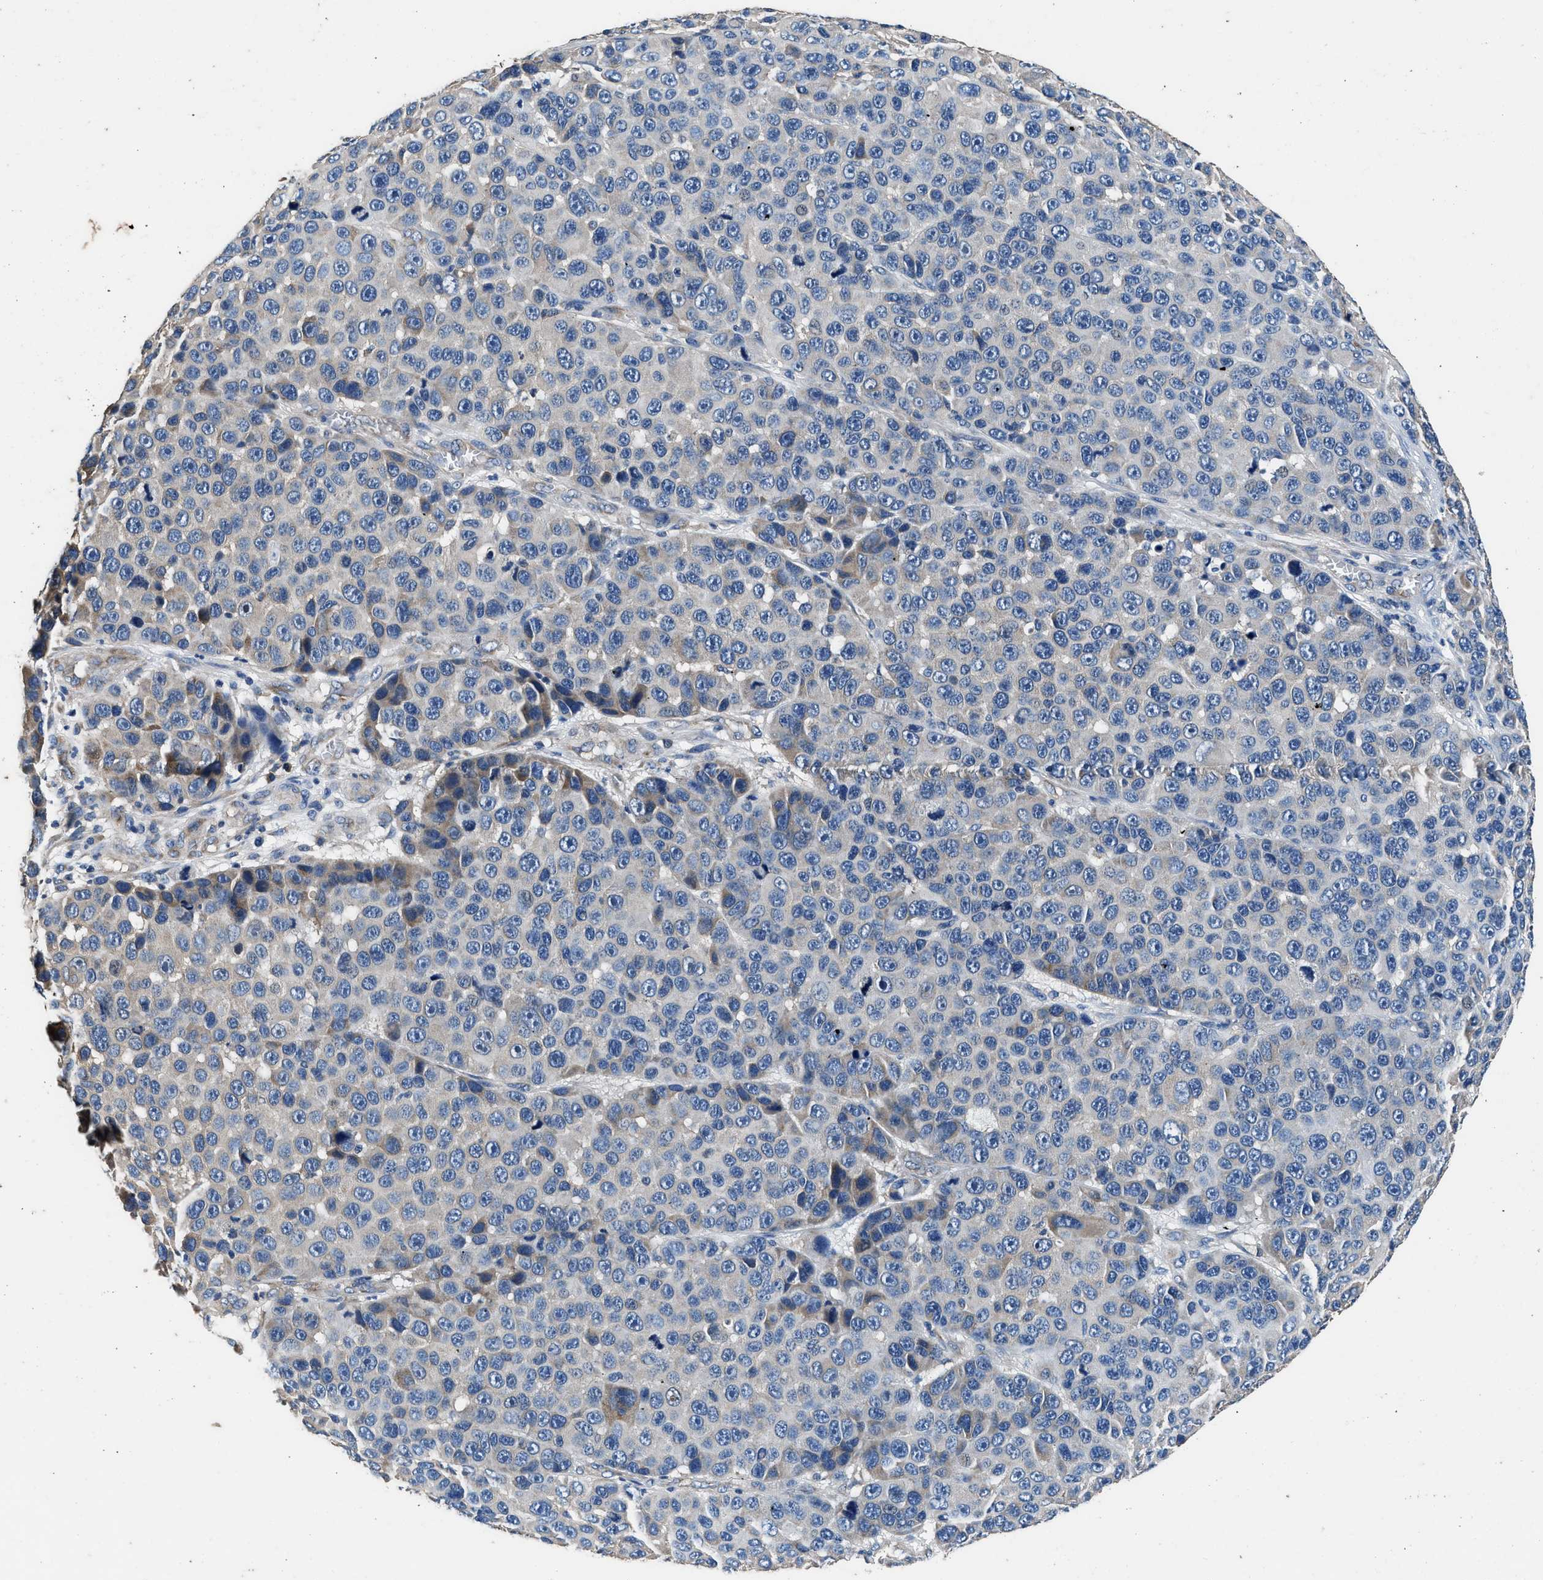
{"staining": {"intensity": "negative", "quantity": "none", "location": "none"}, "tissue": "melanoma", "cell_type": "Tumor cells", "image_type": "cancer", "snomed": [{"axis": "morphology", "description": "Malignant melanoma, NOS"}, {"axis": "topography", "description": "Skin"}], "caption": "Immunohistochemical staining of melanoma reveals no significant positivity in tumor cells. (DAB IHC, high magnification).", "gene": "DHRS7B", "patient": {"sex": "male", "age": 53}}